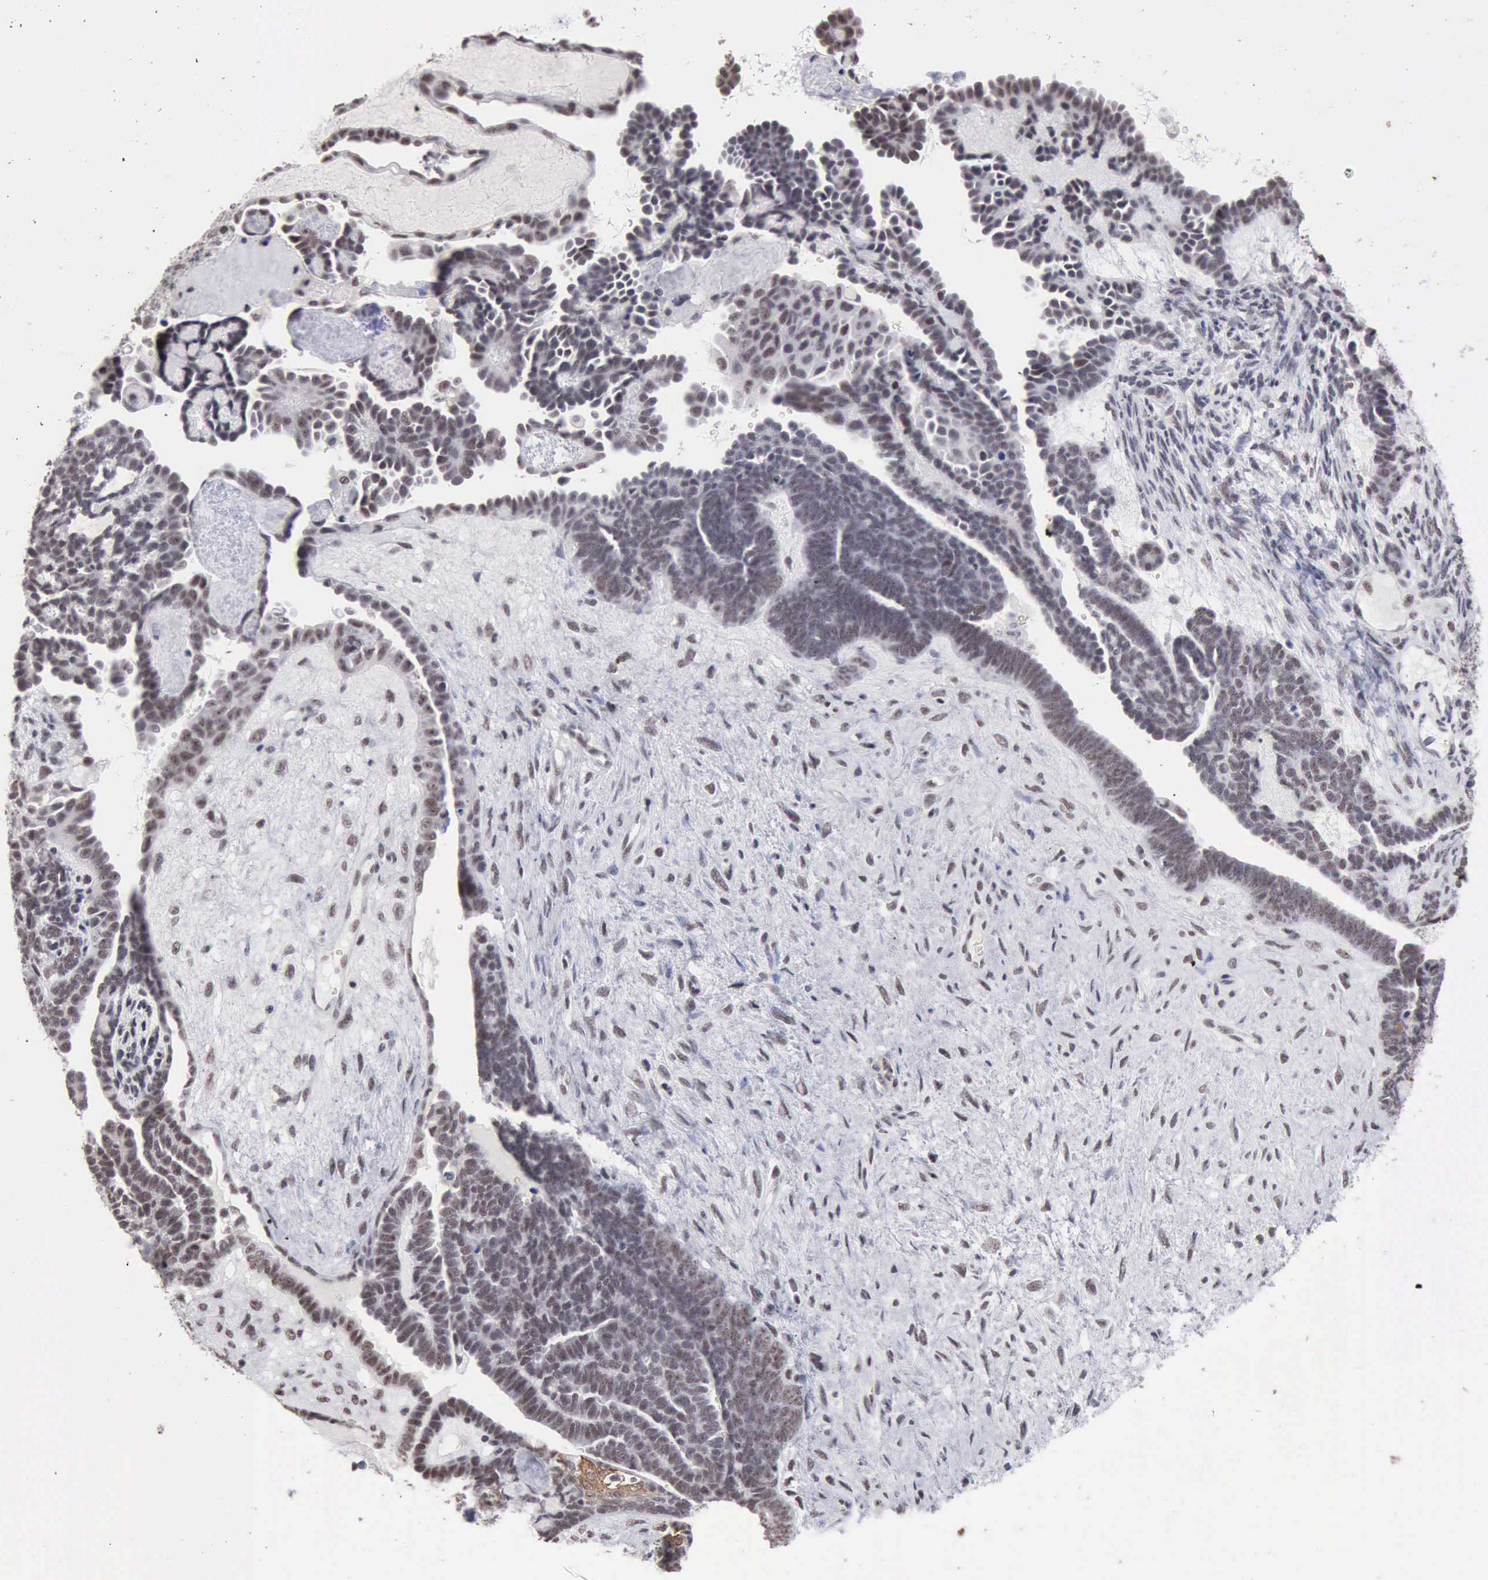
{"staining": {"intensity": "weak", "quantity": "25%-75%", "location": "nuclear"}, "tissue": "endometrial cancer", "cell_type": "Tumor cells", "image_type": "cancer", "snomed": [{"axis": "morphology", "description": "Neoplasm, malignant, NOS"}, {"axis": "topography", "description": "Endometrium"}], "caption": "Immunohistochemical staining of human endometrial cancer (malignant neoplasm) exhibits low levels of weak nuclear expression in approximately 25%-75% of tumor cells.", "gene": "TAF1", "patient": {"sex": "female", "age": 74}}